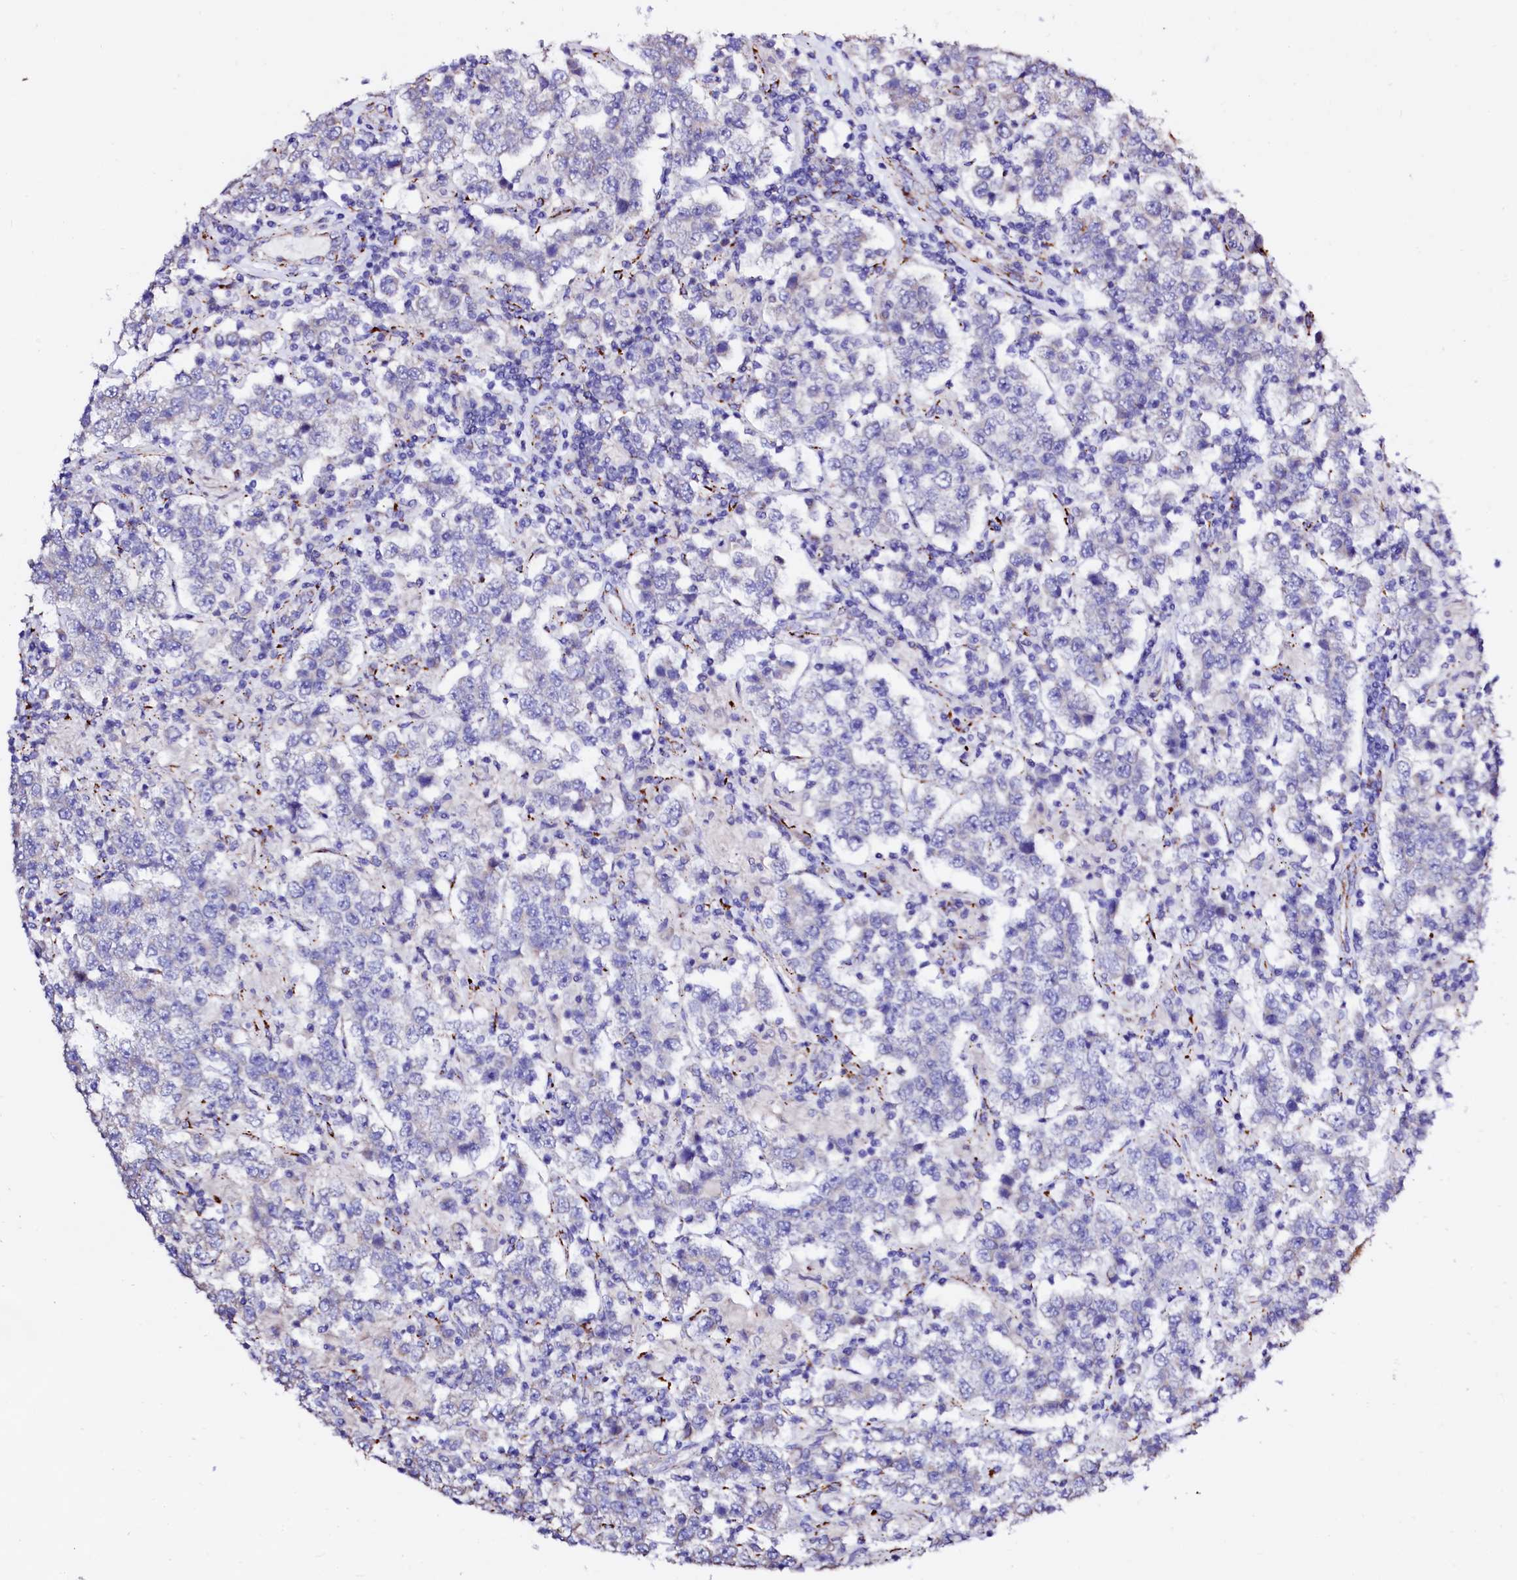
{"staining": {"intensity": "negative", "quantity": "none", "location": "none"}, "tissue": "testis cancer", "cell_type": "Tumor cells", "image_type": "cancer", "snomed": [{"axis": "morphology", "description": "Normal tissue, NOS"}, {"axis": "morphology", "description": "Urothelial carcinoma, High grade"}, {"axis": "morphology", "description": "Seminoma, NOS"}, {"axis": "morphology", "description": "Carcinoma, Embryonal, NOS"}, {"axis": "topography", "description": "Urinary bladder"}, {"axis": "topography", "description": "Testis"}], "caption": "DAB immunohistochemical staining of human testis seminoma shows no significant staining in tumor cells.", "gene": "MAOB", "patient": {"sex": "male", "age": 41}}